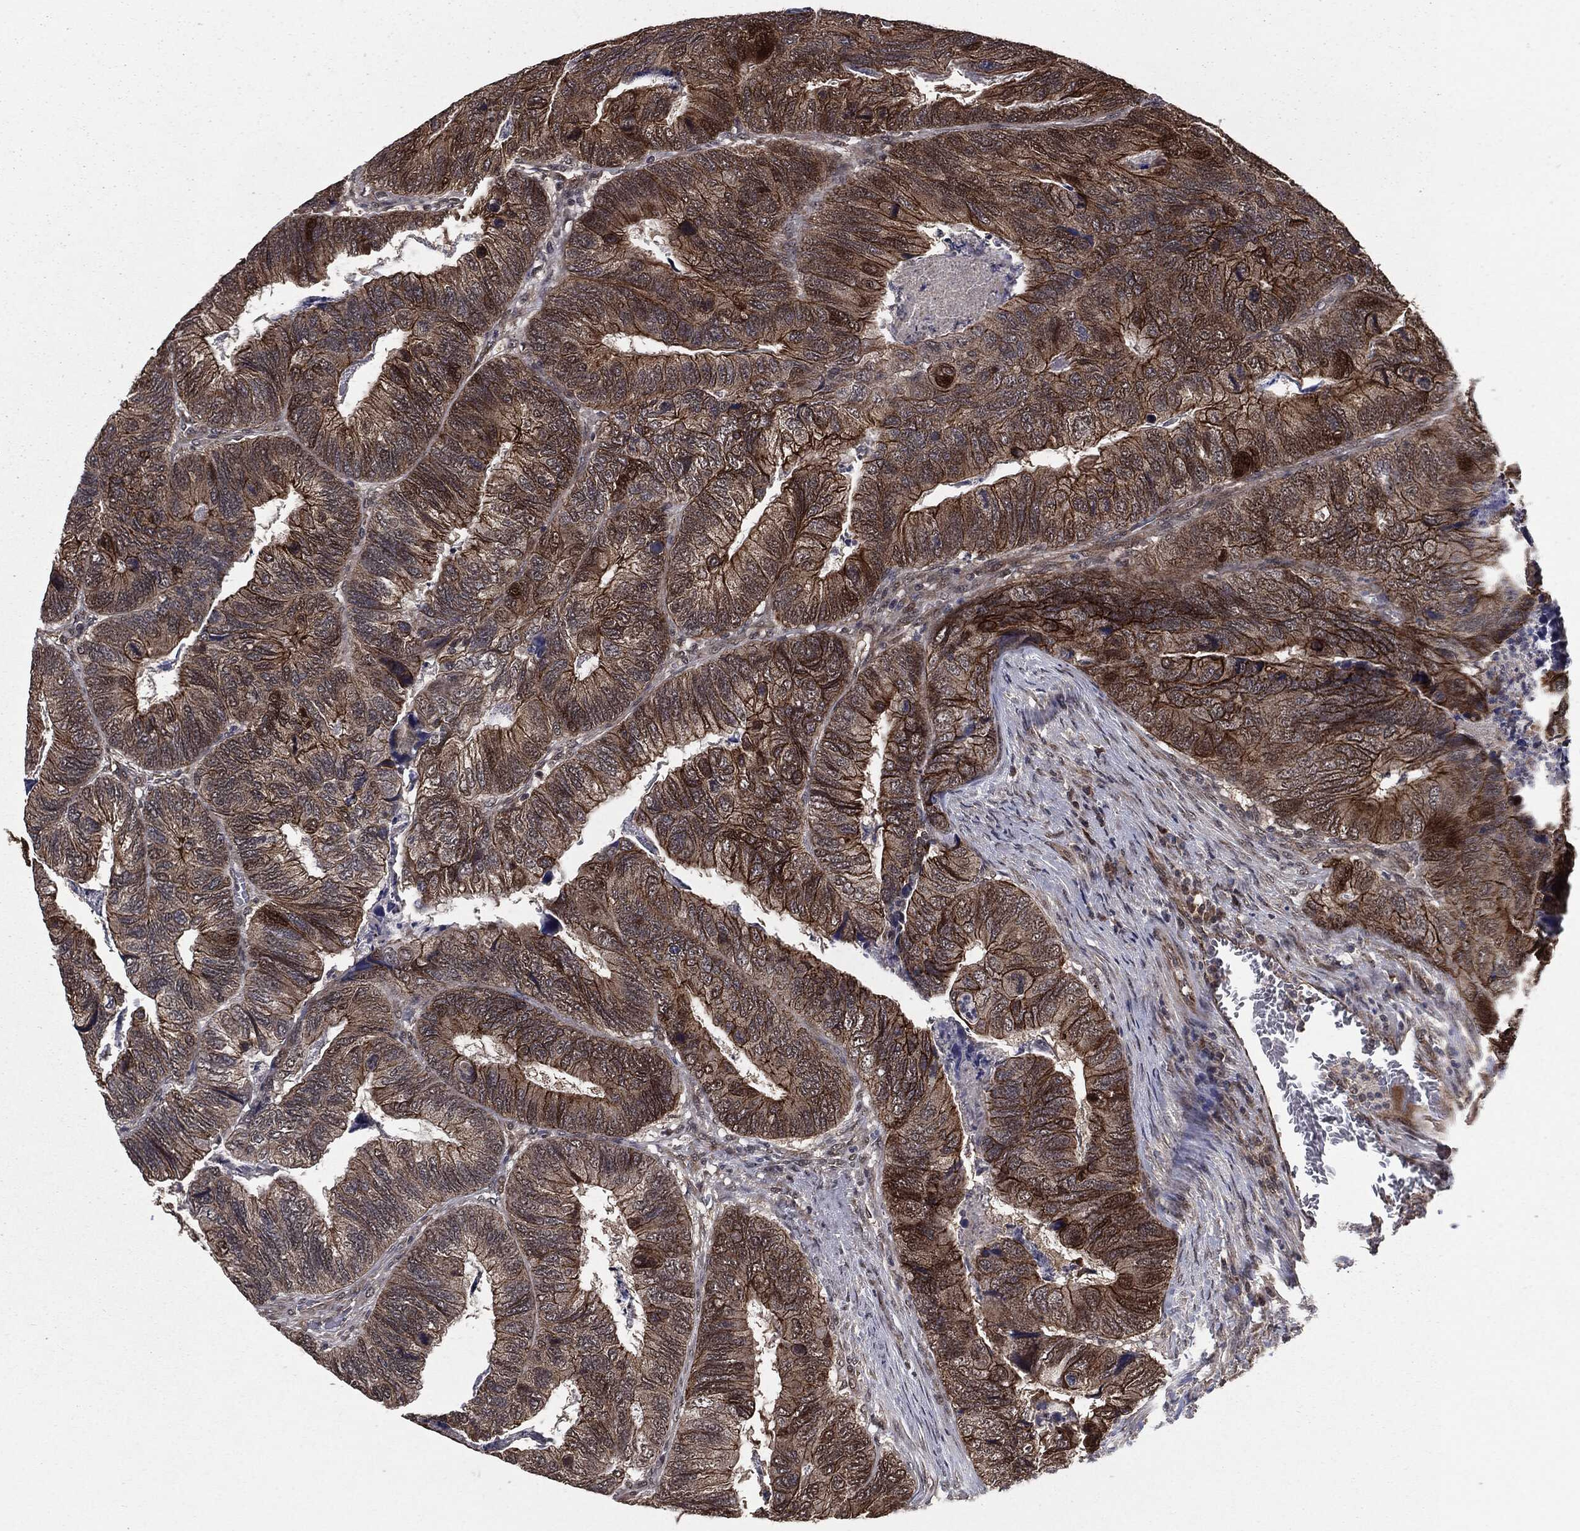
{"staining": {"intensity": "strong", "quantity": "25%-75%", "location": "cytoplasmic/membranous"}, "tissue": "colorectal cancer", "cell_type": "Tumor cells", "image_type": "cancer", "snomed": [{"axis": "morphology", "description": "Adenocarcinoma, NOS"}, {"axis": "topography", "description": "Colon"}], "caption": "Colorectal cancer was stained to show a protein in brown. There is high levels of strong cytoplasmic/membranous staining in about 25%-75% of tumor cells.", "gene": "PTPA", "patient": {"sex": "female", "age": 67}}